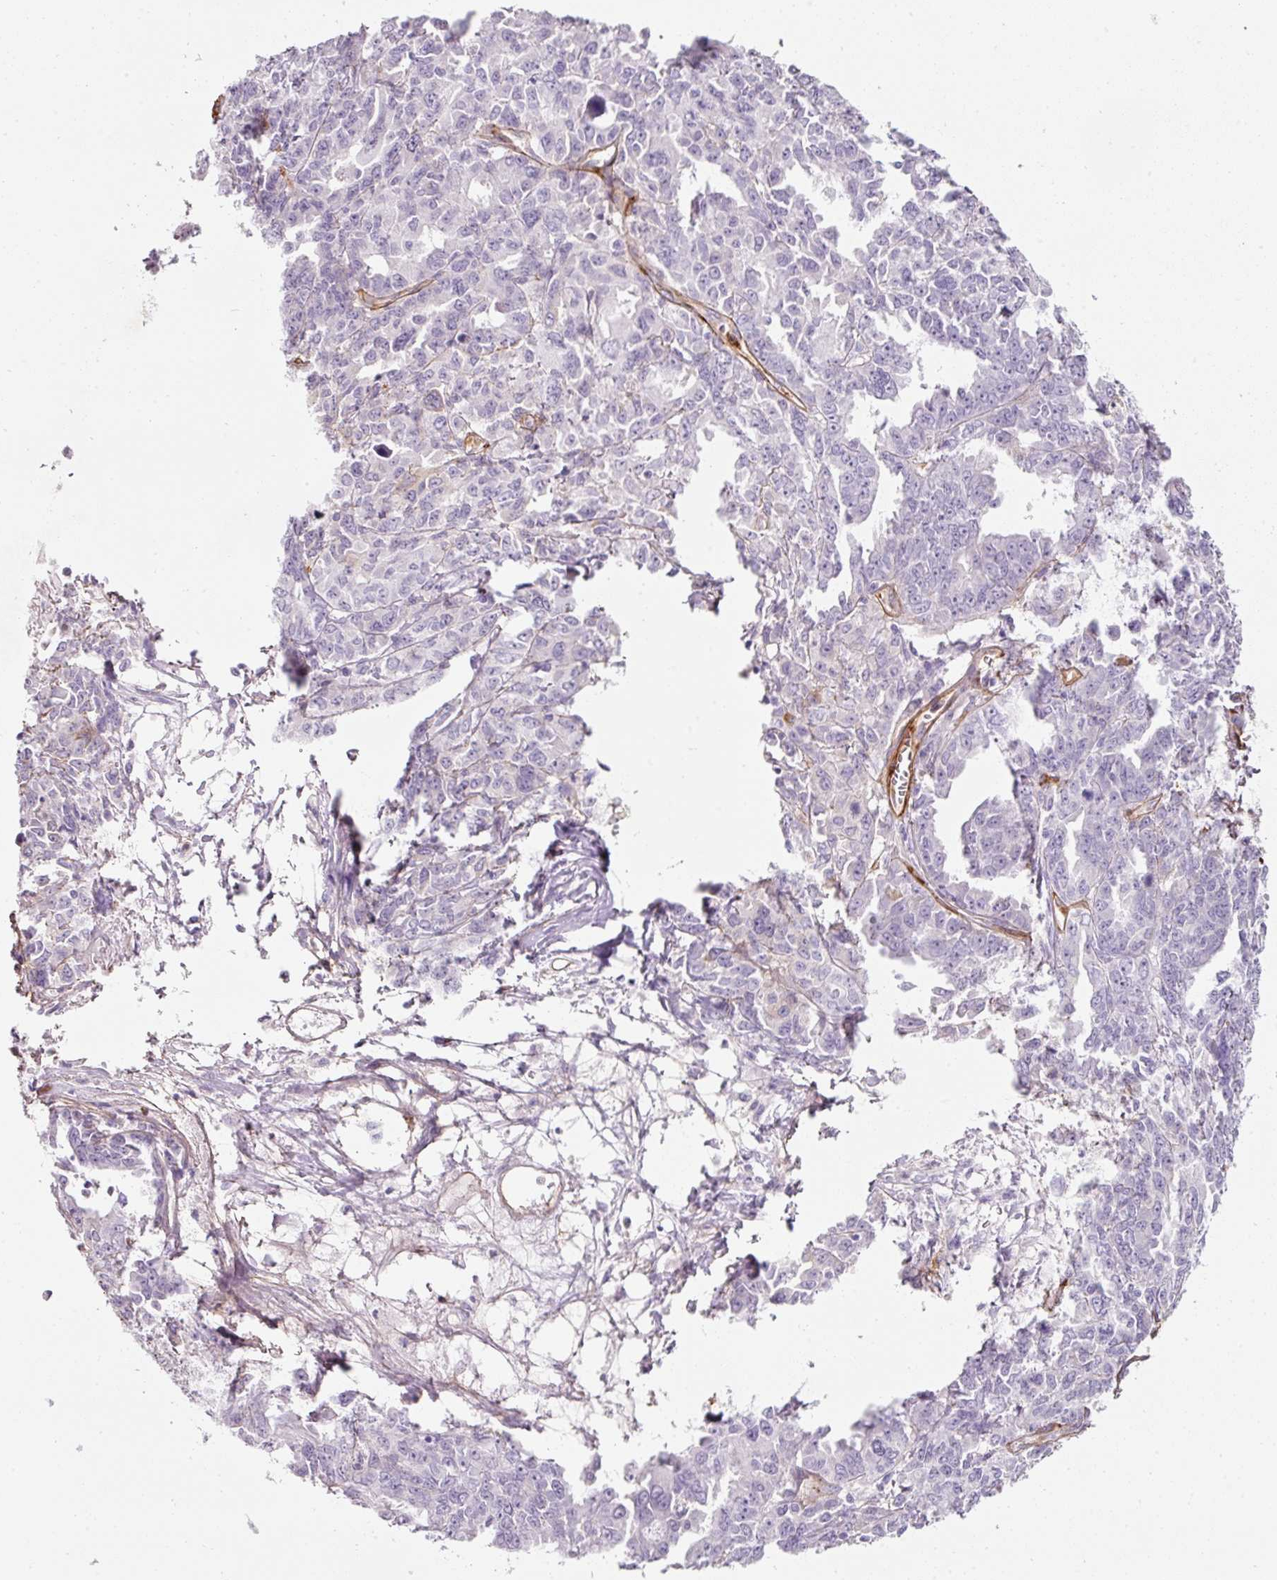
{"staining": {"intensity": "negative", "quantity": "none", "location": "none"}, "tissue": "ovarian cancer", "cell_type": "Tumor cells", "image_type": "cancer", "snomed": [{"axis": "morphology", "description": "Adenocarcinoma, NOS"}, {"axis": "morphology", "description": "Carcinoma, endometroid"}, {"axis": "topography", "description": "Ovary"}], "caption": "High power microscopy histopathology image of an immunohistochemistry (IHC) histopathology image of ovarian cancer (adenocarcinoma), revealing no significant expression in tumor cells. (DAB immunohistochemistry (IHC) visualized using brightfield microscopy, high magnification).", "gene": "LOXL4", "patient": {"sex": "female", "age": 72}}